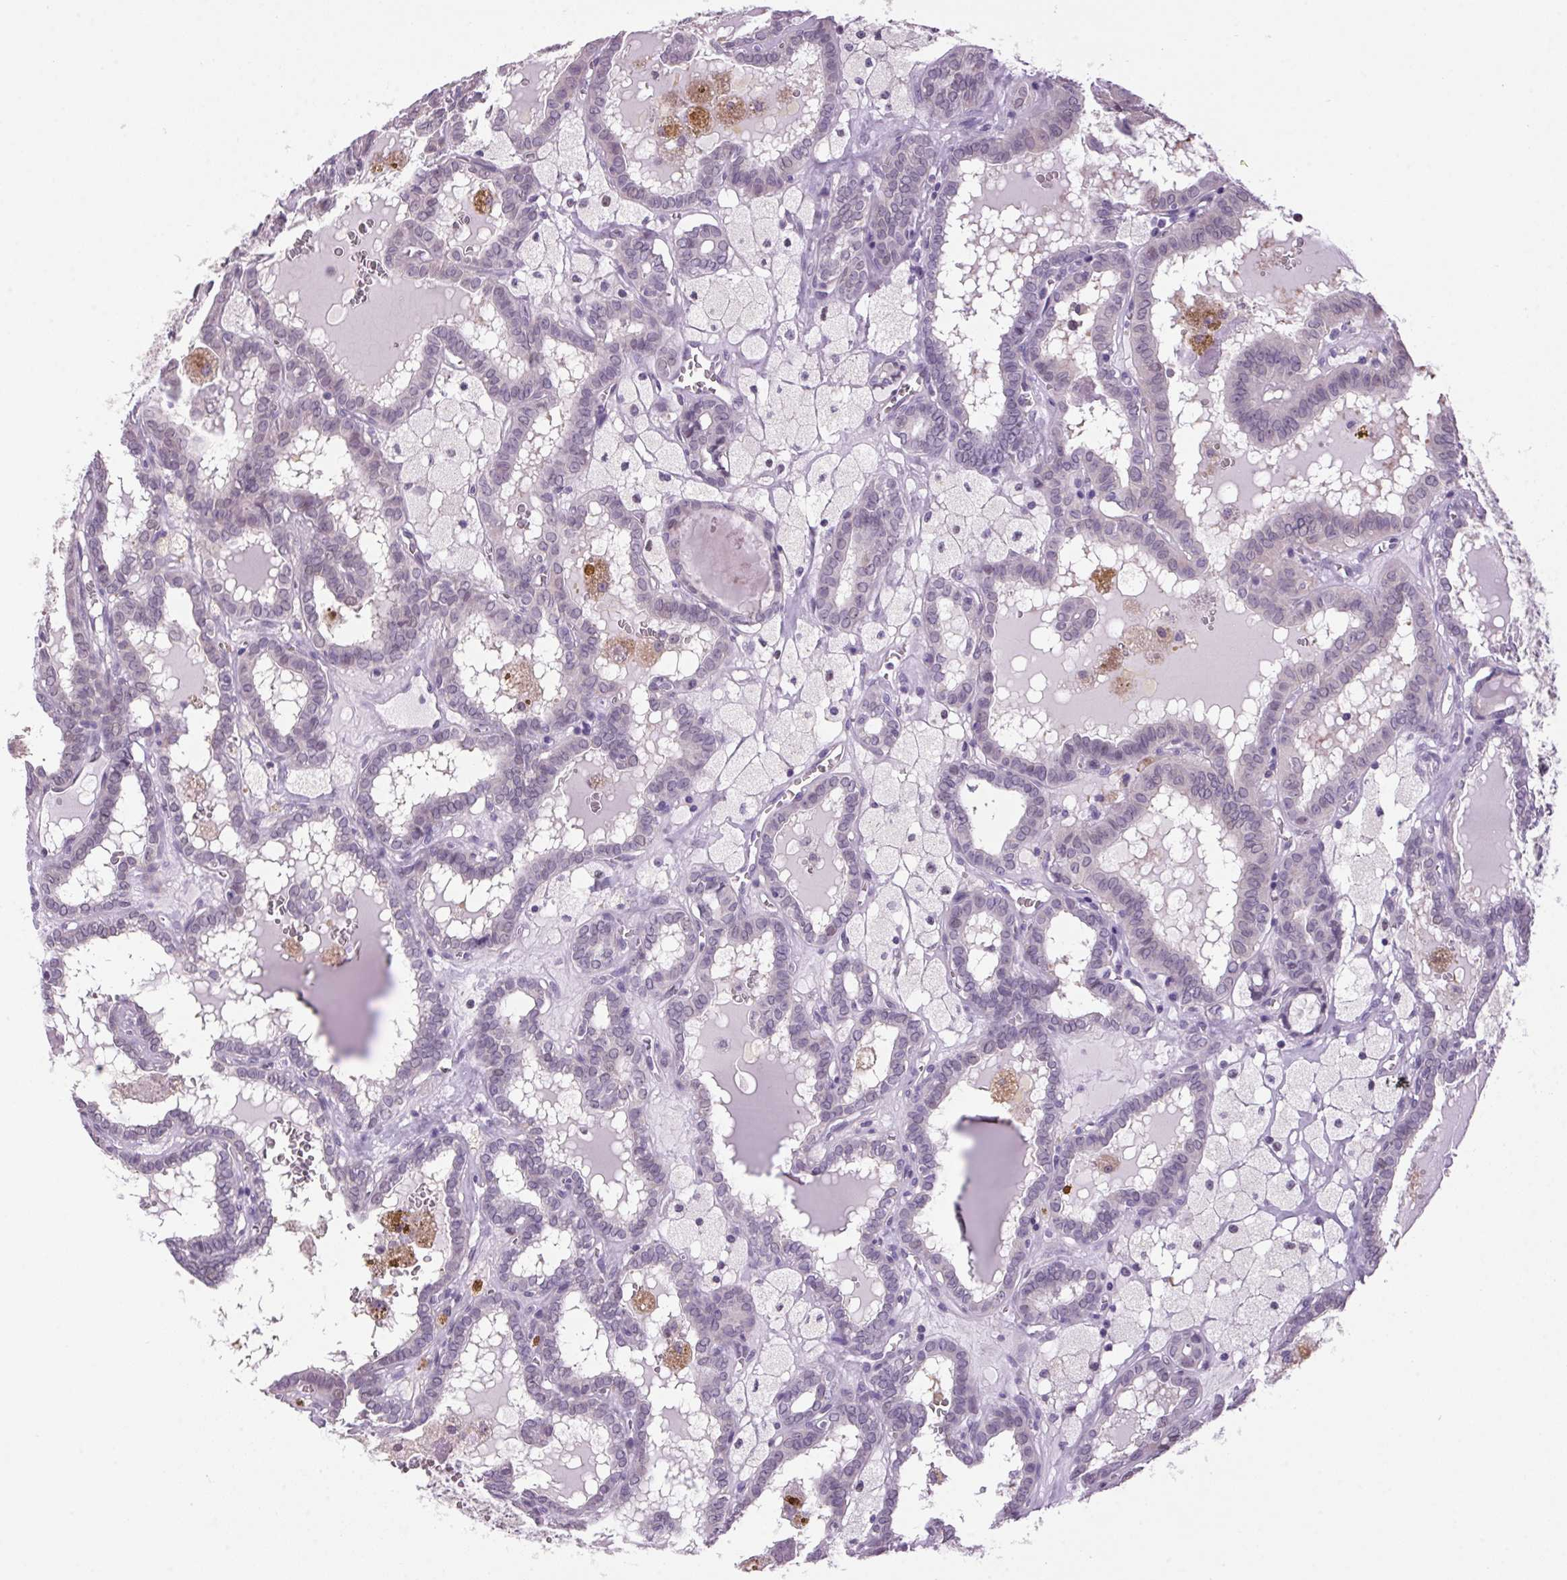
{"staining": {"intensity": "negative", "quantity": "none", "location": "none"}, "tissue": "thyroid cancer", "cell_type": "Tumor cells", "image_type": "cancer", "snomed": [{"axis": "morphology", "description": "Papillary adenocarcinoma, NOS"}, {"axis": "topography", "description": "Thyroid gland"}], "caption": "Tumor cells are negative for brown protein staining in papillary adenocarcinoma (thyroid).", "gene": "VWA3B", "patient": {"sex": "female", "age": 39}}